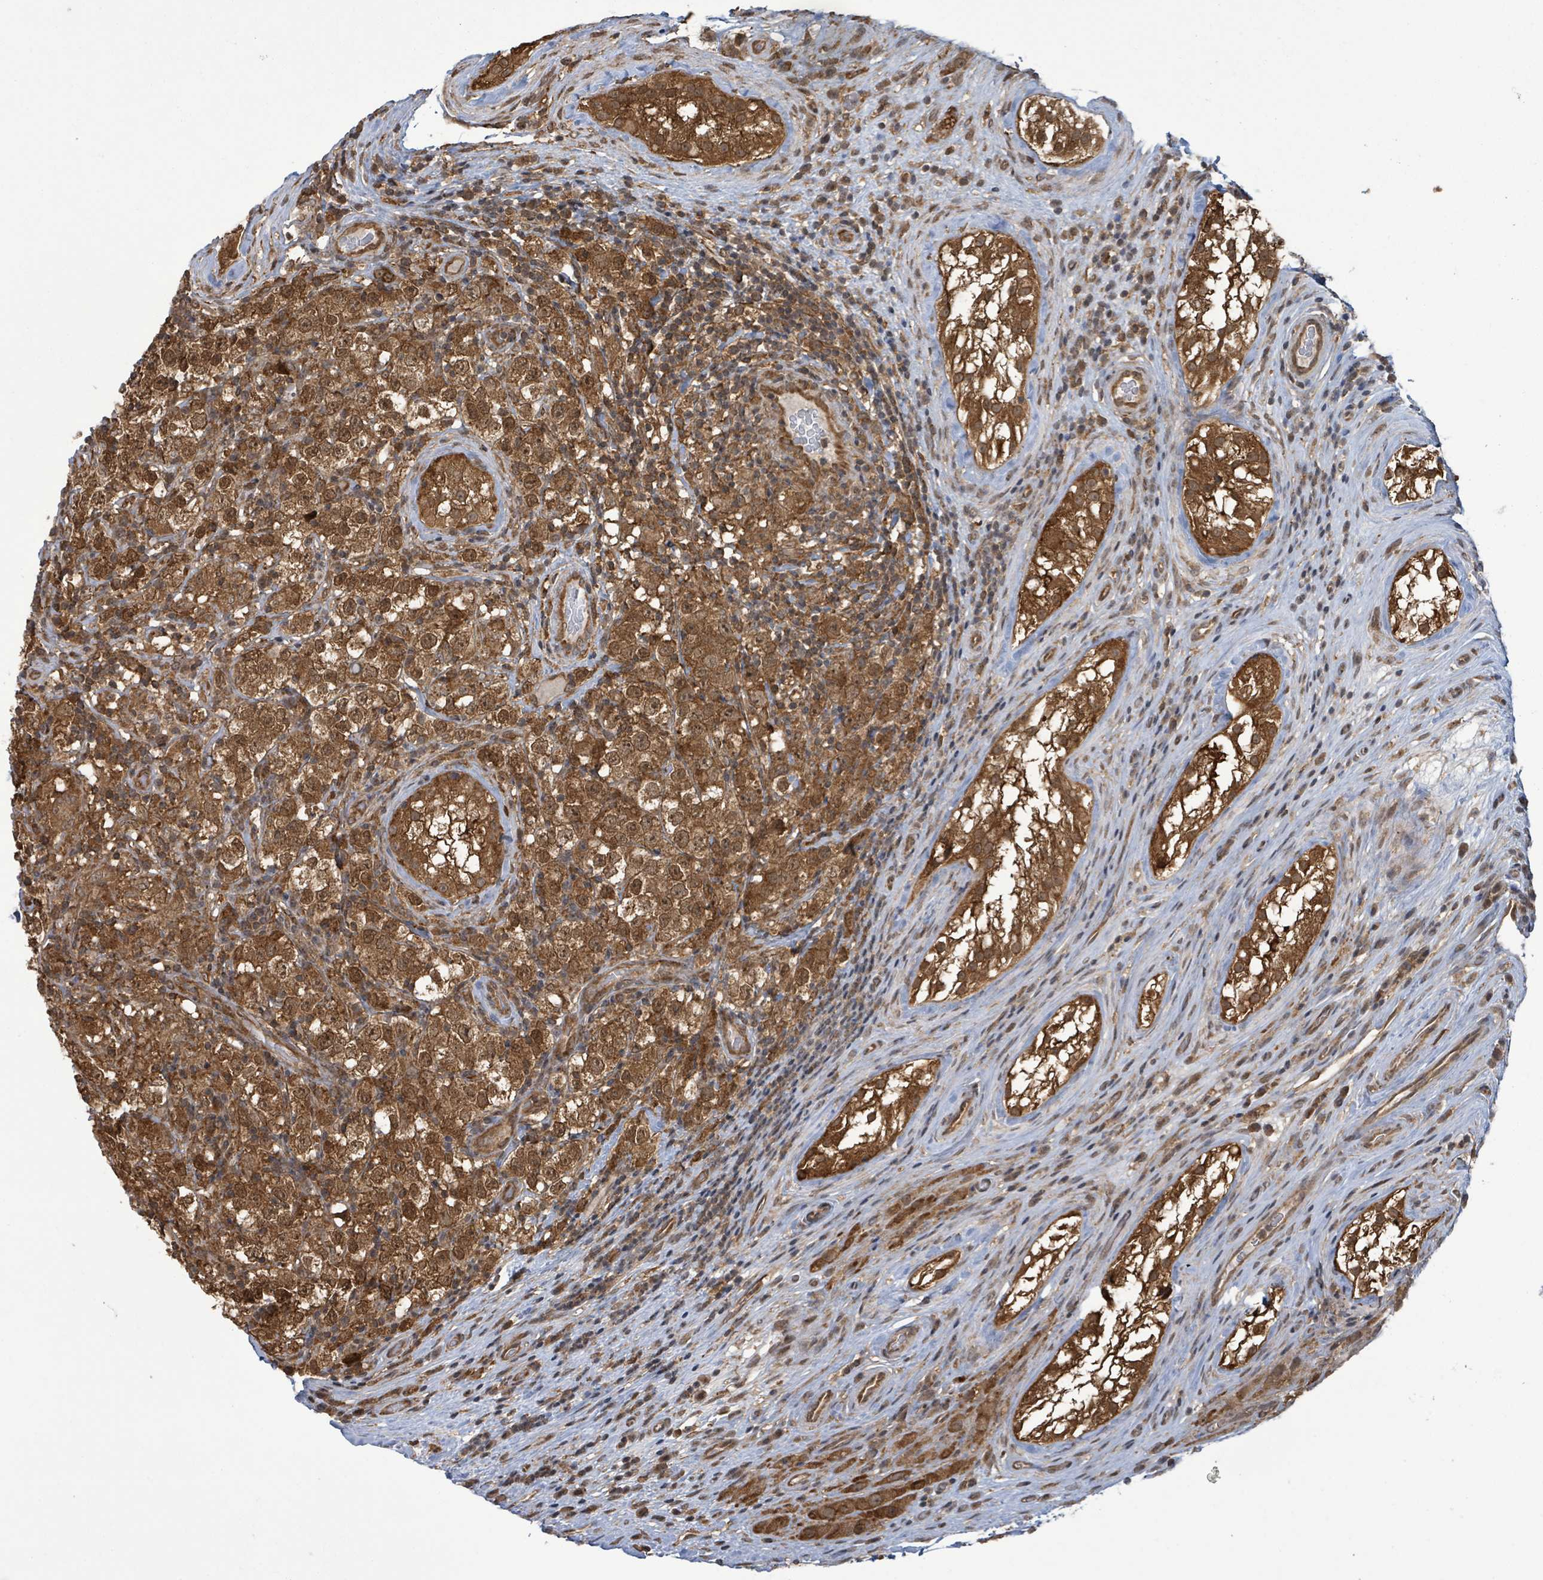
{"staining": {"intensity": "strong", "quantity": ">75%", "location": "cytoplasmic/membranous,nuclear"}, "tissue": "testis cancer", "cell_type": "Tumor cells", "image_type": "cancer", "snomed": [{"axis": "morphology", "description": "Seminoma, NOS"}, {"axis": "morphology", "description": "Carcinoma, Embryonal, NOS"}, {"axis": "topography", "description": "Testis"}], "caption": "Testis cancer (seminoma) stained with a brown dye displays strong cytoplasmic/membranous and nuclear positive expression in about >75% of tumor cells.", "gene": "KLC1", "patient": {"sex": "male", "age": 41}}